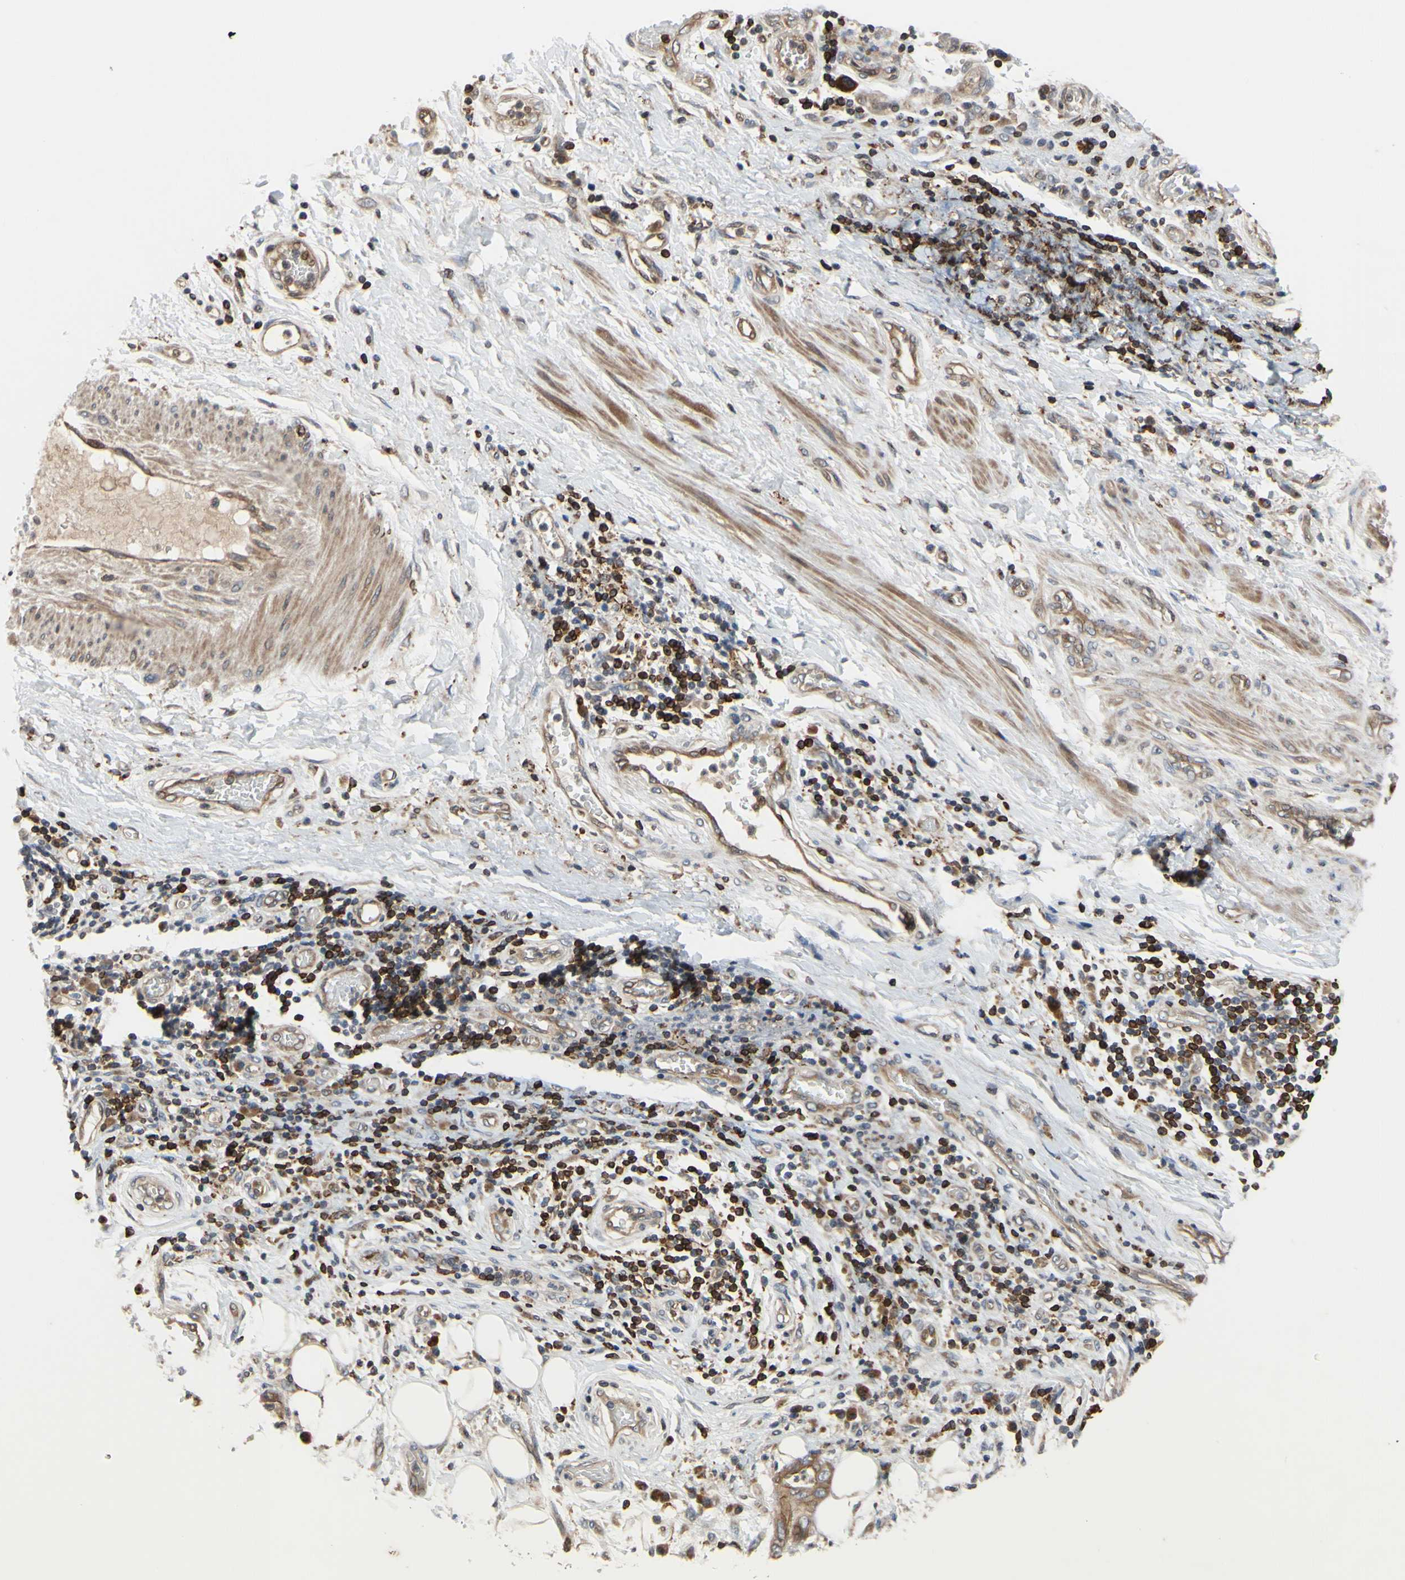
{"staining": {"intensity": "moderate", "quantity": "25%-75%", "location": "cytoplasmic/membranous"}, "tissue": "stomach cancer", "cell_type": "Tumor cells", "image_type": "cancer", "snomed": [{"axis": "morphology", "description": "Adenocarcinoma, NOS"}, {"axis": "topography", "description": "Stomach"}], "caption": "About 25%-75% of tumor cells in human stomach adenocarcinoma show moderate cytoplasmic/membranous protein expression as visualized by brown immunohistochemical staining.", "gene": "PLXNA2", "patient": {"sex": "female", "age": 73}}